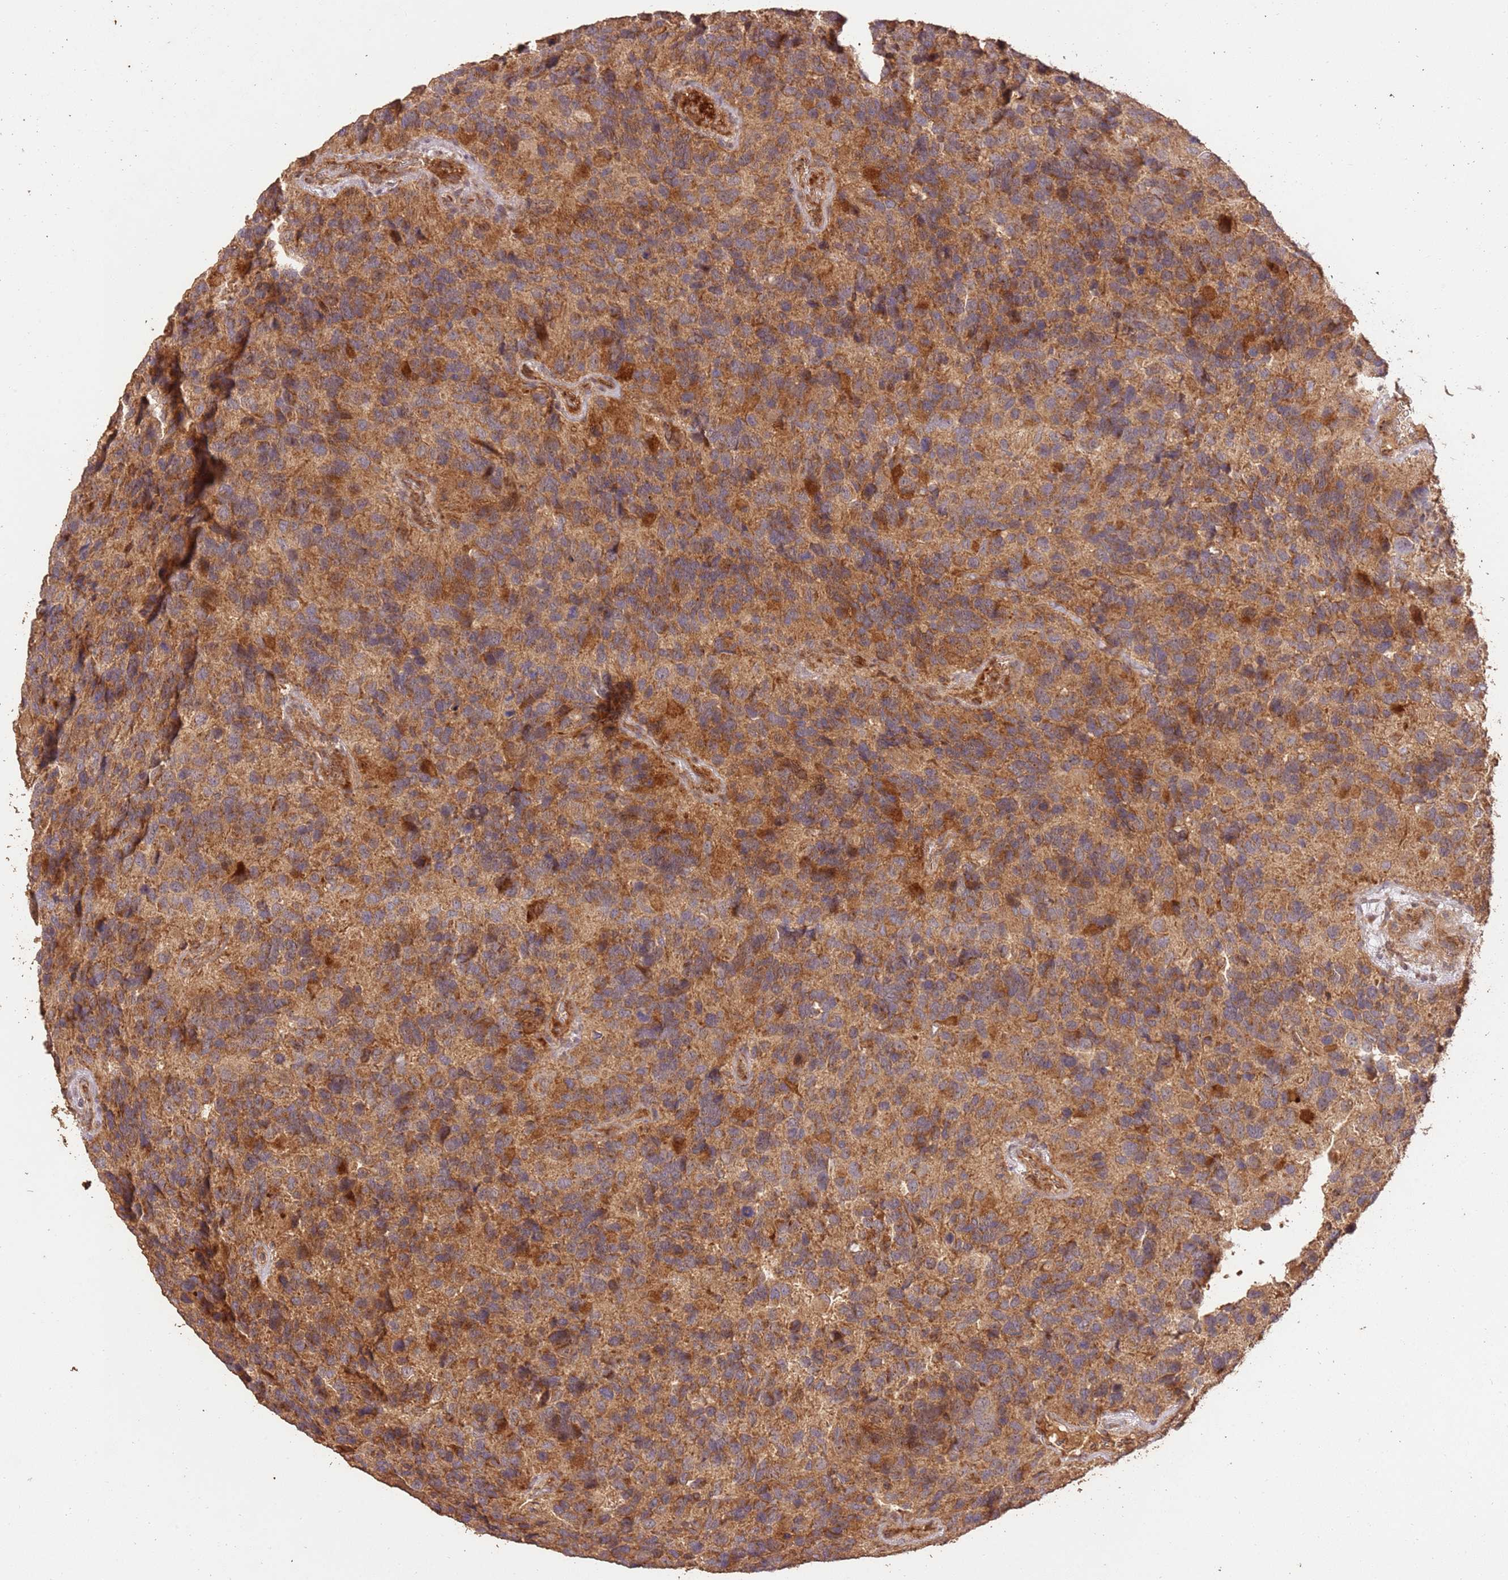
{"staining": {"intensity": "moderate", "quantity": "25%-75%", "location": "cytoplasmic/membranous"}, "tissue": "glioma", "cell_type": "Tumor cells", "image_type": "cancer", "snomed": [{"axis": "morphology", "description": "Glioma, malignant, High grade"}, {"axis": "topography", "description": "Brain"}], "caption": "Moderate cytoplasmic/membranous expression for a protein is seen in approximately 25%-75% of tumor cells of malignant glioma (high-grade) using immunohistochemistry (IHC).", "gene": "LRRC28", "patient": {"sex": "male", "age": 77}}